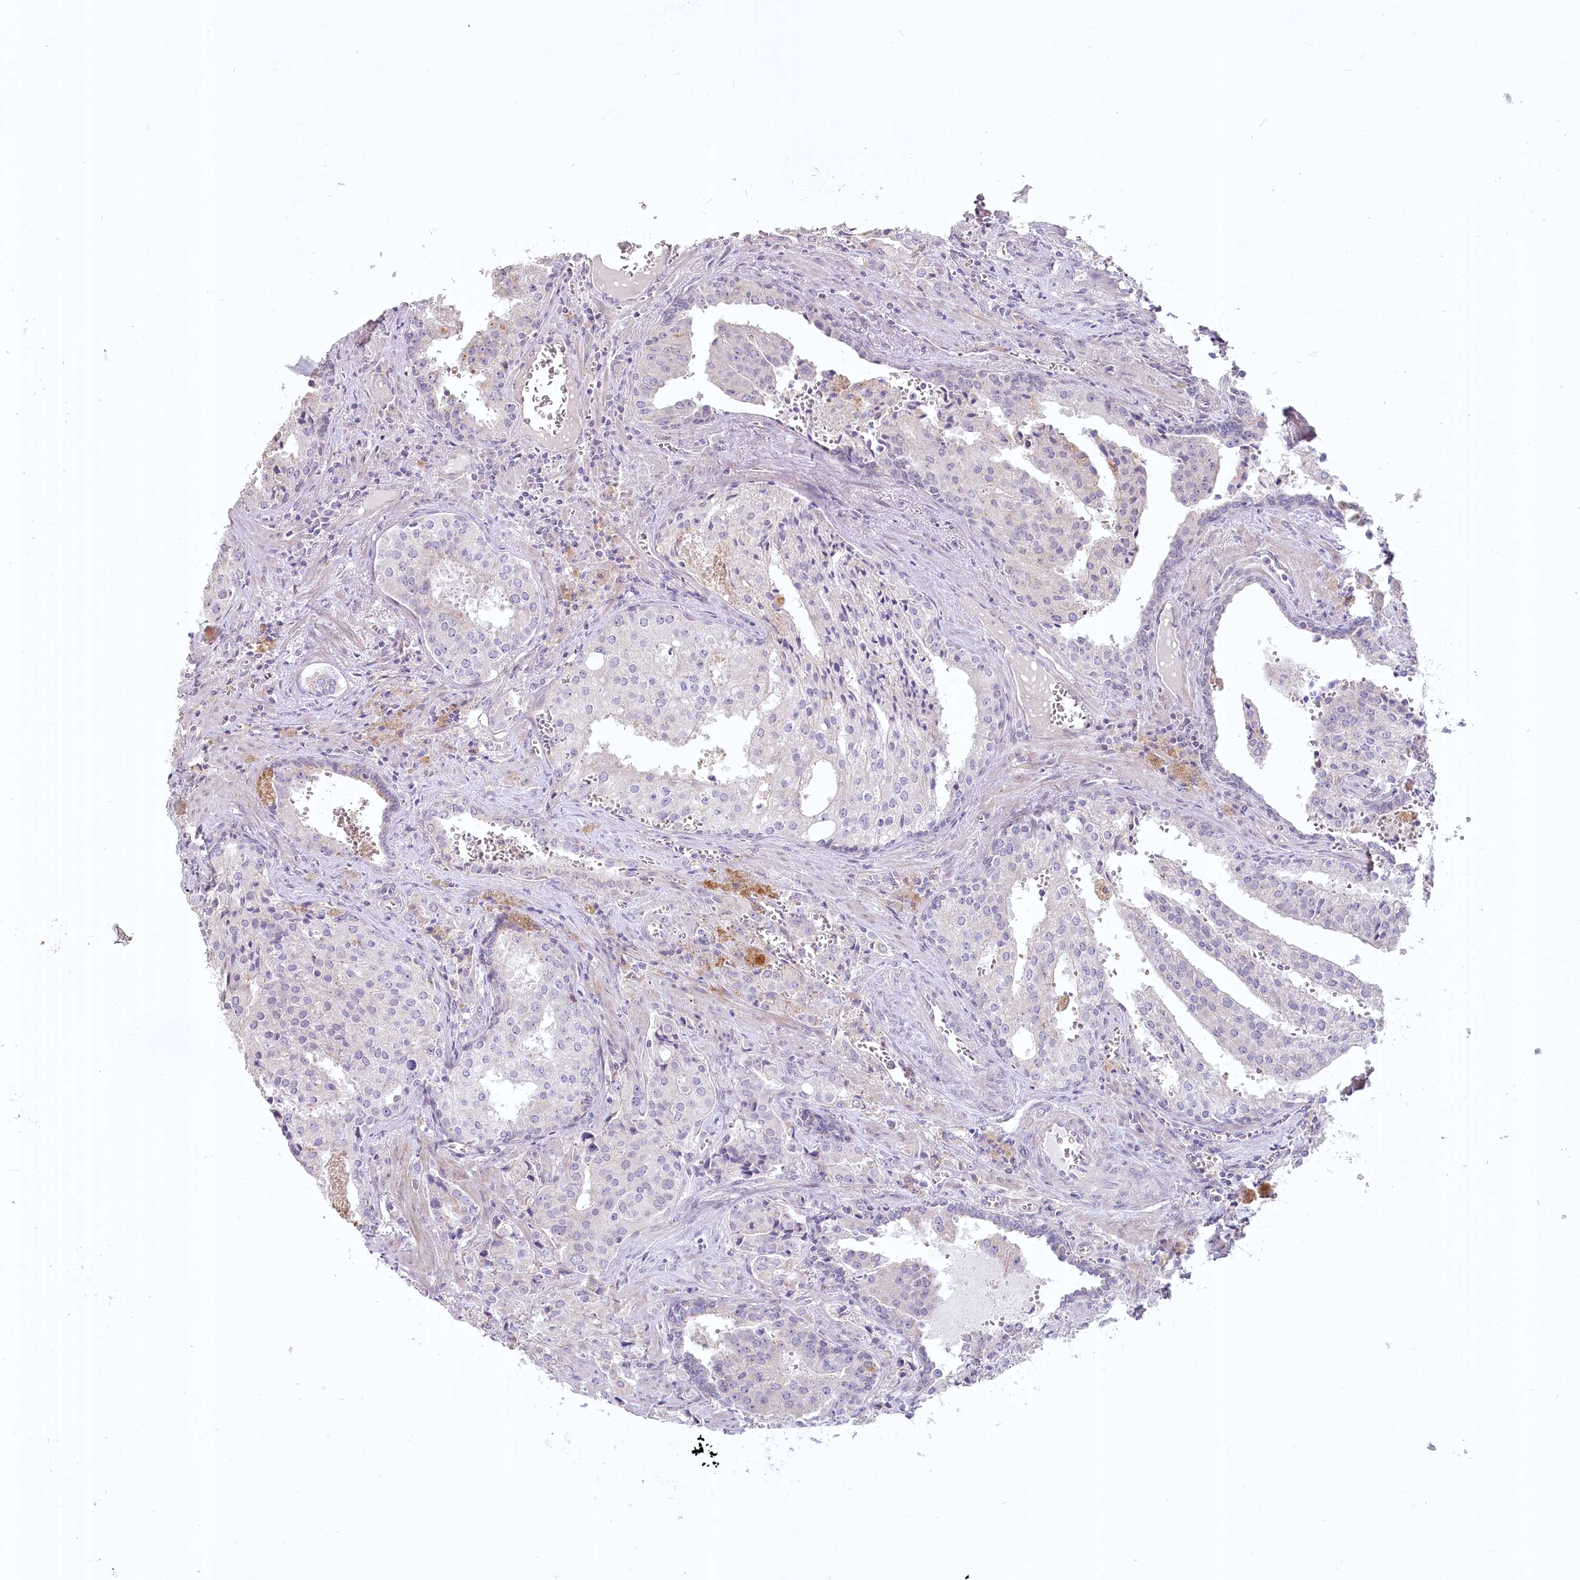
{"staining": {"intensity": "negative", "quantity": "none", "location": "none"}, "tissue": "prostate cancer", "cell_type": "Tumor cells", "image_type": "cancer", "snomed": [{"axis": "morphology", "description": "Adenocarcinoma, High grade"}, {"axis": "topography", "description": "Prostate"}], "caption": "The micrograph reveals no significant expression in tumor cells of prostate cancer (high-grade adenocarcinoma). Brightfield microscopy of immunohistochemistry stained with DAB (brown) and hematoxylin (blue), captured at high magnification.", "gene": "USP11", "patient": {"sex": "male", "age": 68}}